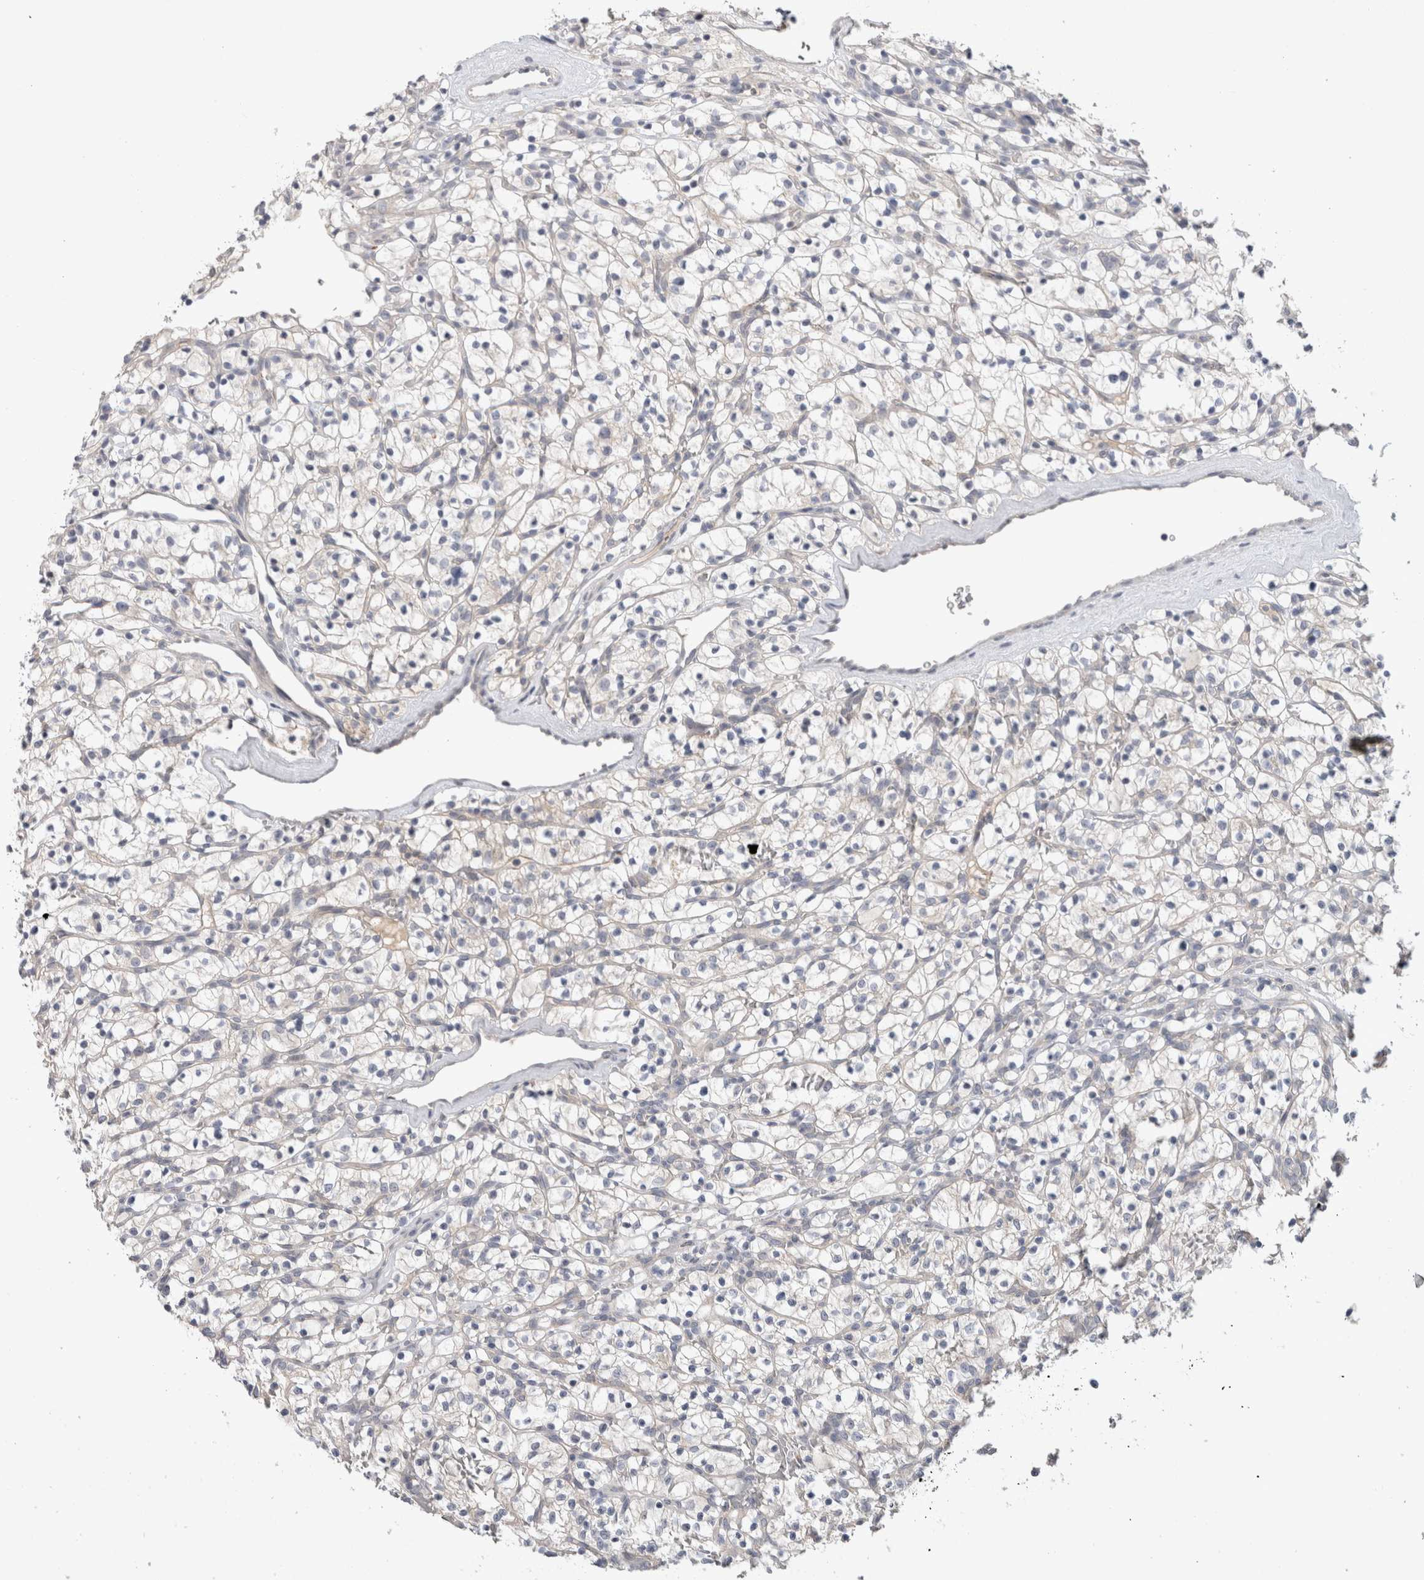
{"staining": {"intensity": "negative", "quantity": "none", "location": "none"}, "tissue": "renal cancer", "cell_type": "Tumor cells", "image_type": "cancer", "snomed": [{"axis": "morphology", "description": "Adenocarcinoma, NOS"}, {"axis": "topography", "description": "Kidney"}], "caption": "Tumor cells are negative for brown protein staining in renal cancer (adenocarcinoma).", "gene": "CERS3", "patient": {"sex": "female", "age": 57}}